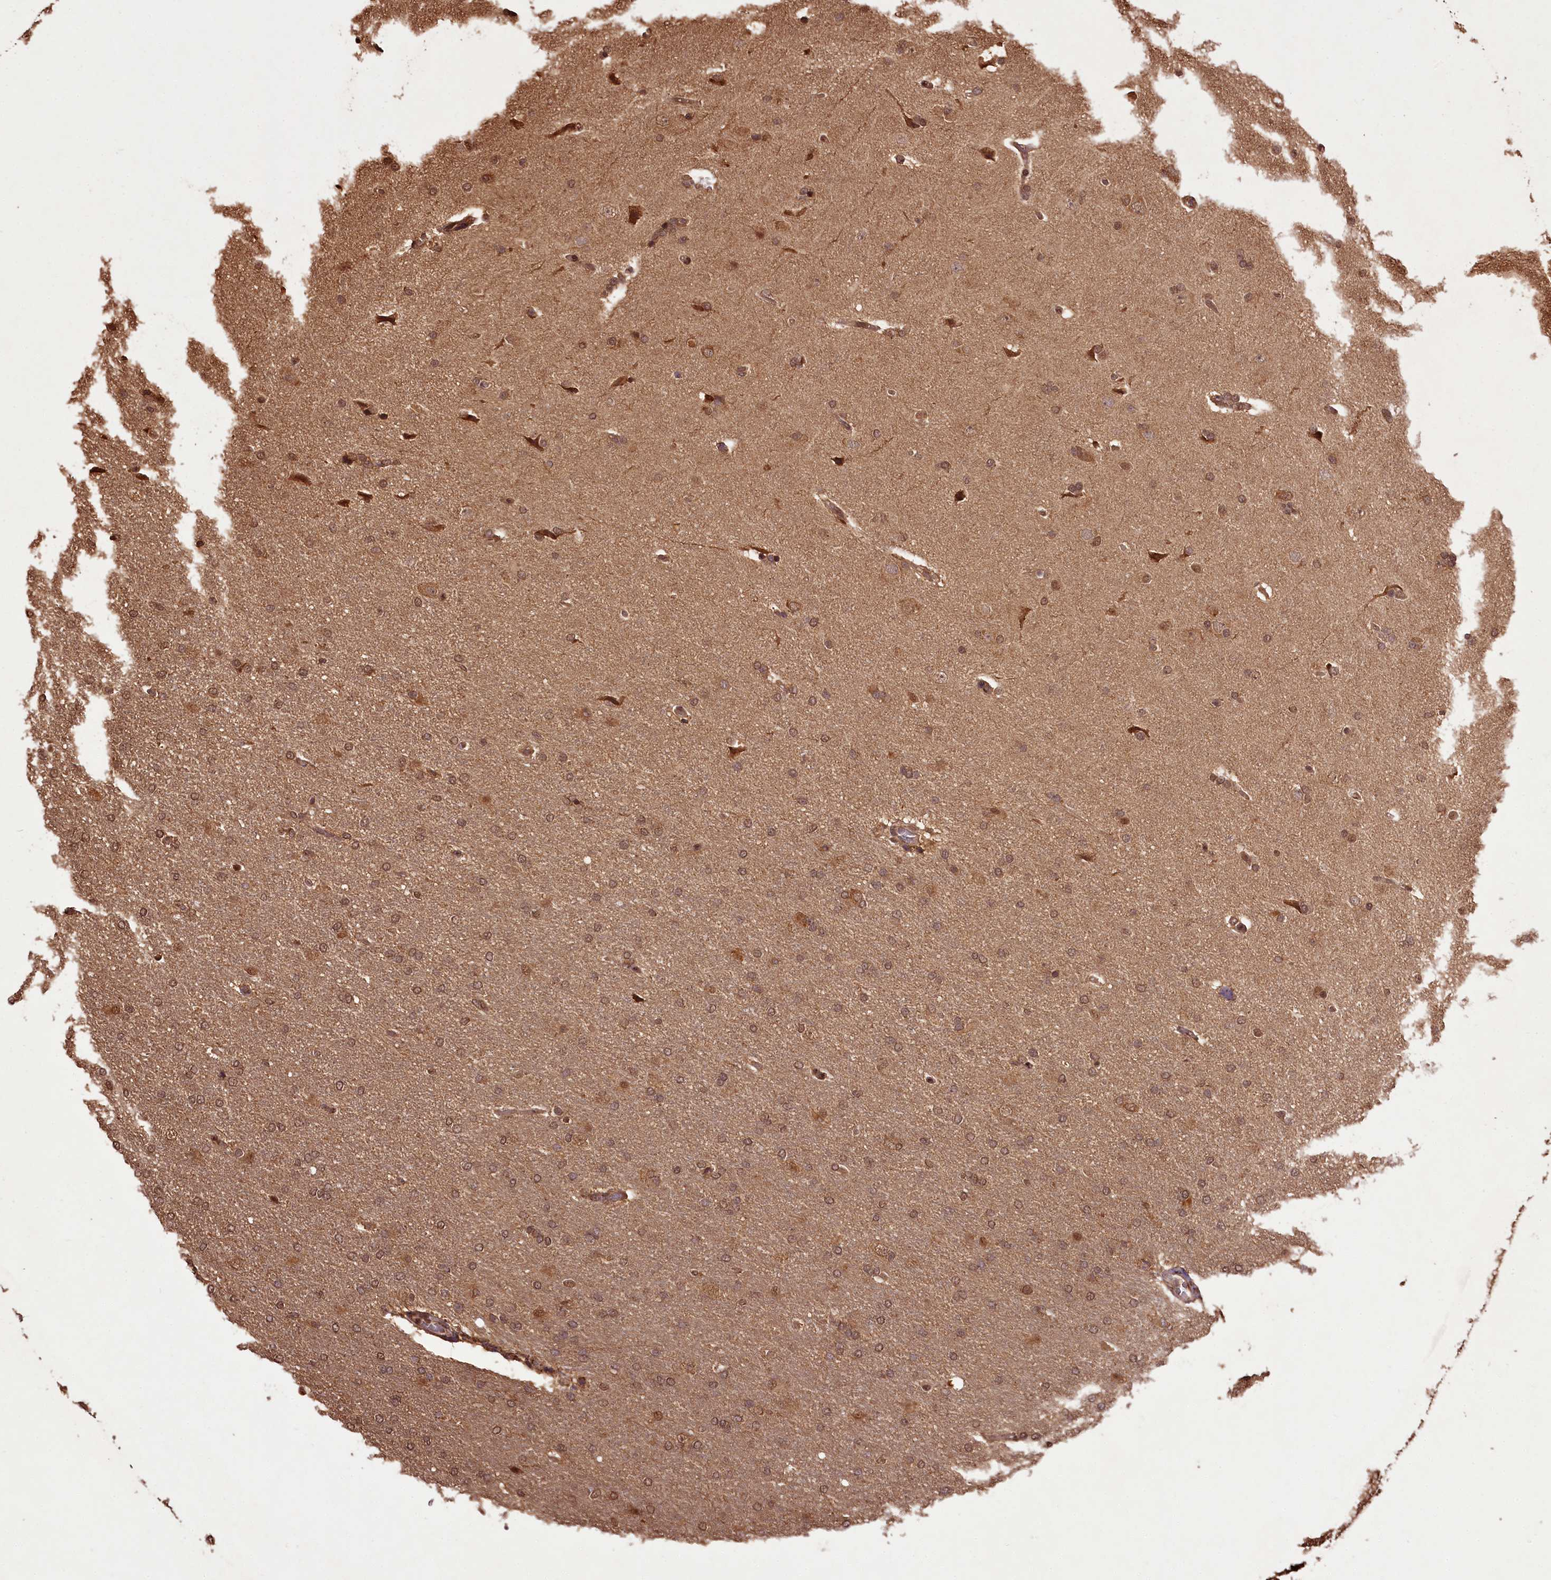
{"staining": {"intensity": "moderate", "quantity": ">75%", "location": "cytoplasmic/membranous,nuclear"}, "tissue": "glioma", "cell_type": "Tumor cells", "image_type": "cancer", "snomed": [{"axis": "morphology", "description": "Glioma, malignant, High grade"}, {"axis": "topography", "description": "Brain"}], "caption": "Malignant glioma (high-grade) stained with immunohistochemistry (IHC) reveals moderate cytoplasmic/membranous and nuclear positivity in about >75% of tumor cells.", "gene": "NPRL2", "patient": {"sex": "male", "age": 72}}